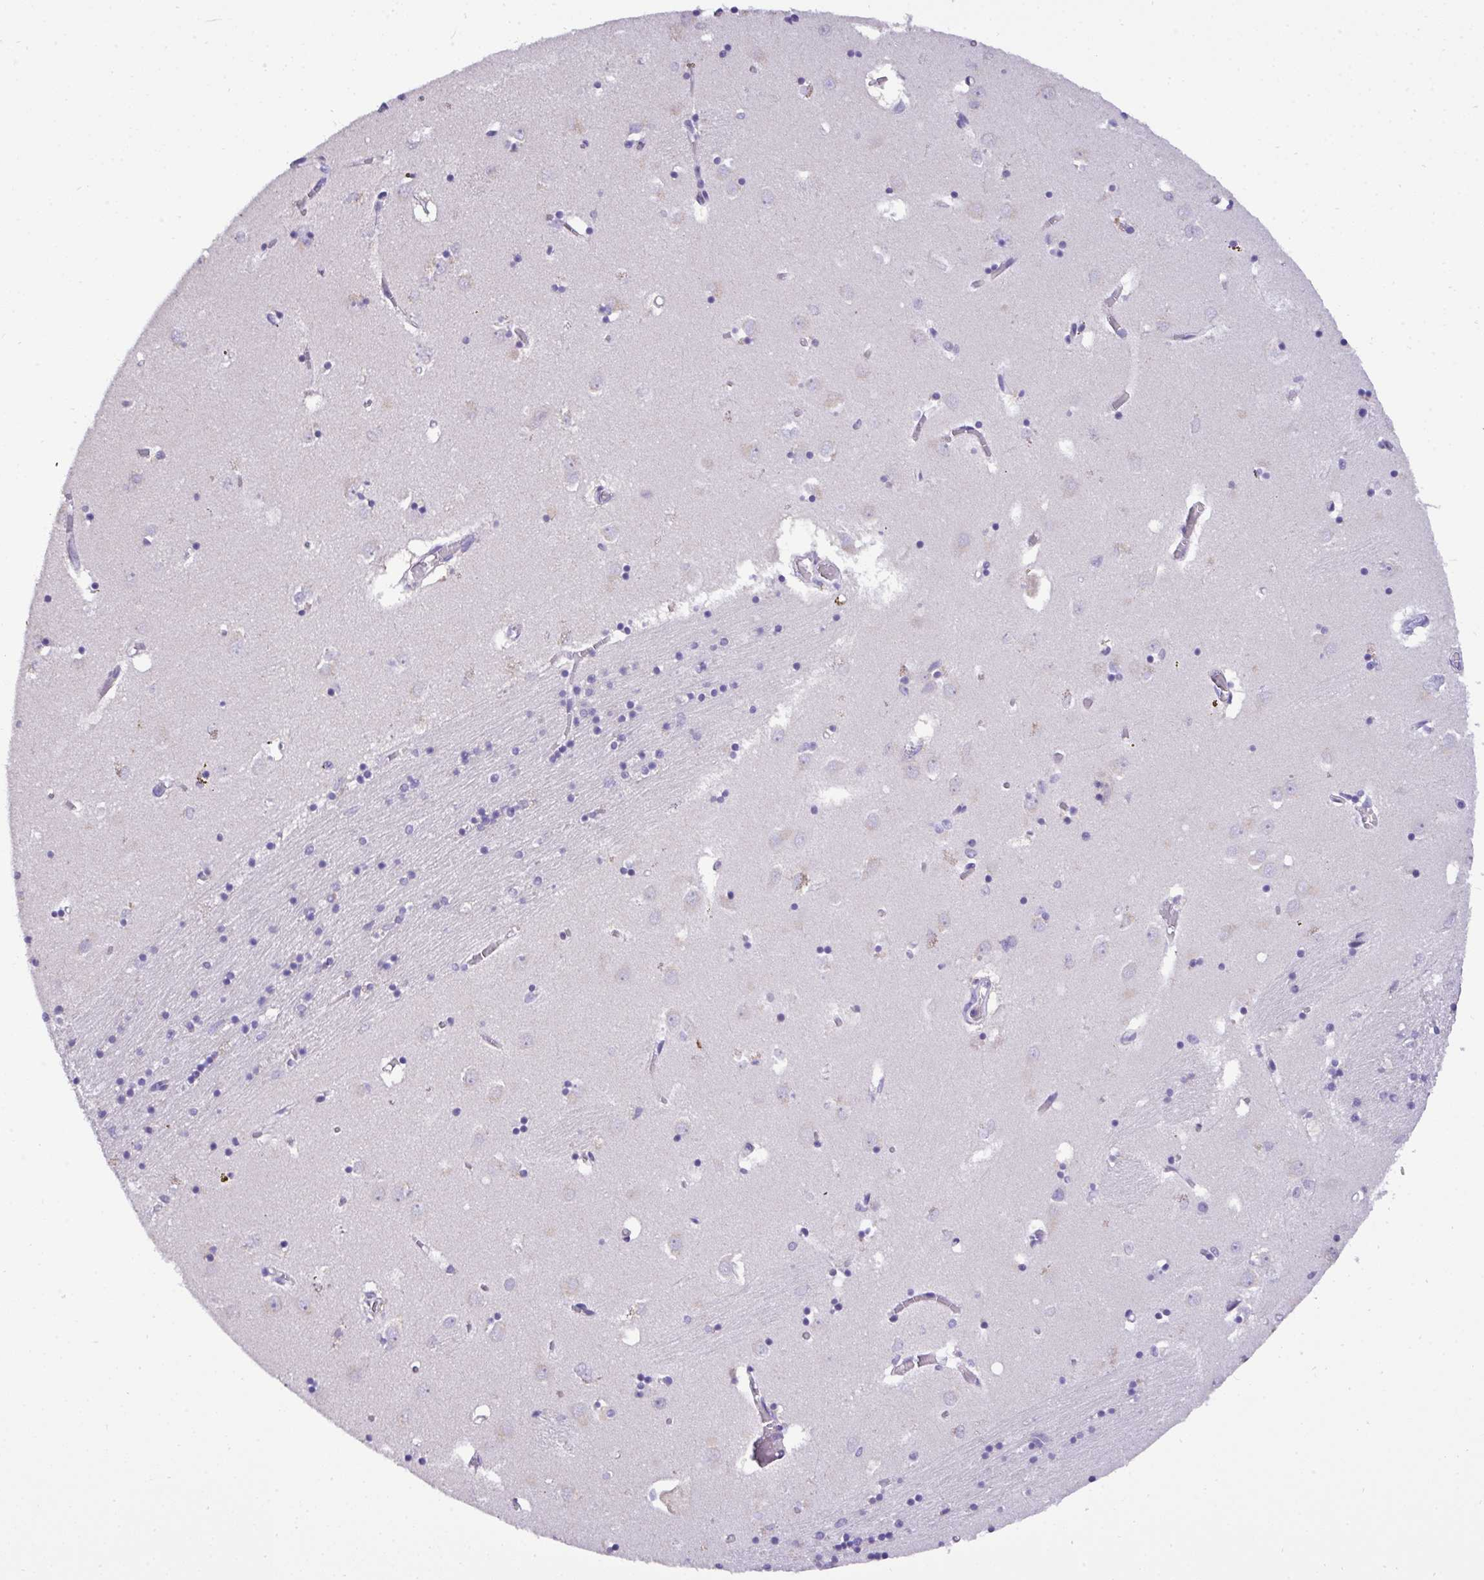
{"staining": {"intensity": "negative", "quantity": "none", "location": "none"}, "tissue": "caudate", "cell_type": "Glial cells", "image_type": "normal", "snomed": [{"axis": "morphology", "description": "Normal tissue, NOS"}, {"axis": "topography", "description": "Lateral ventricle wall"}], "caption": "This image is of unremarkable caudate stained with immunohistochemistry (IHC) to label a protein in brown with the nuclei are counter-stained blue. There is no staining in glial cells.", "gene": "ST8SIA2", "patient": {"sex": "male", "age": 70}}